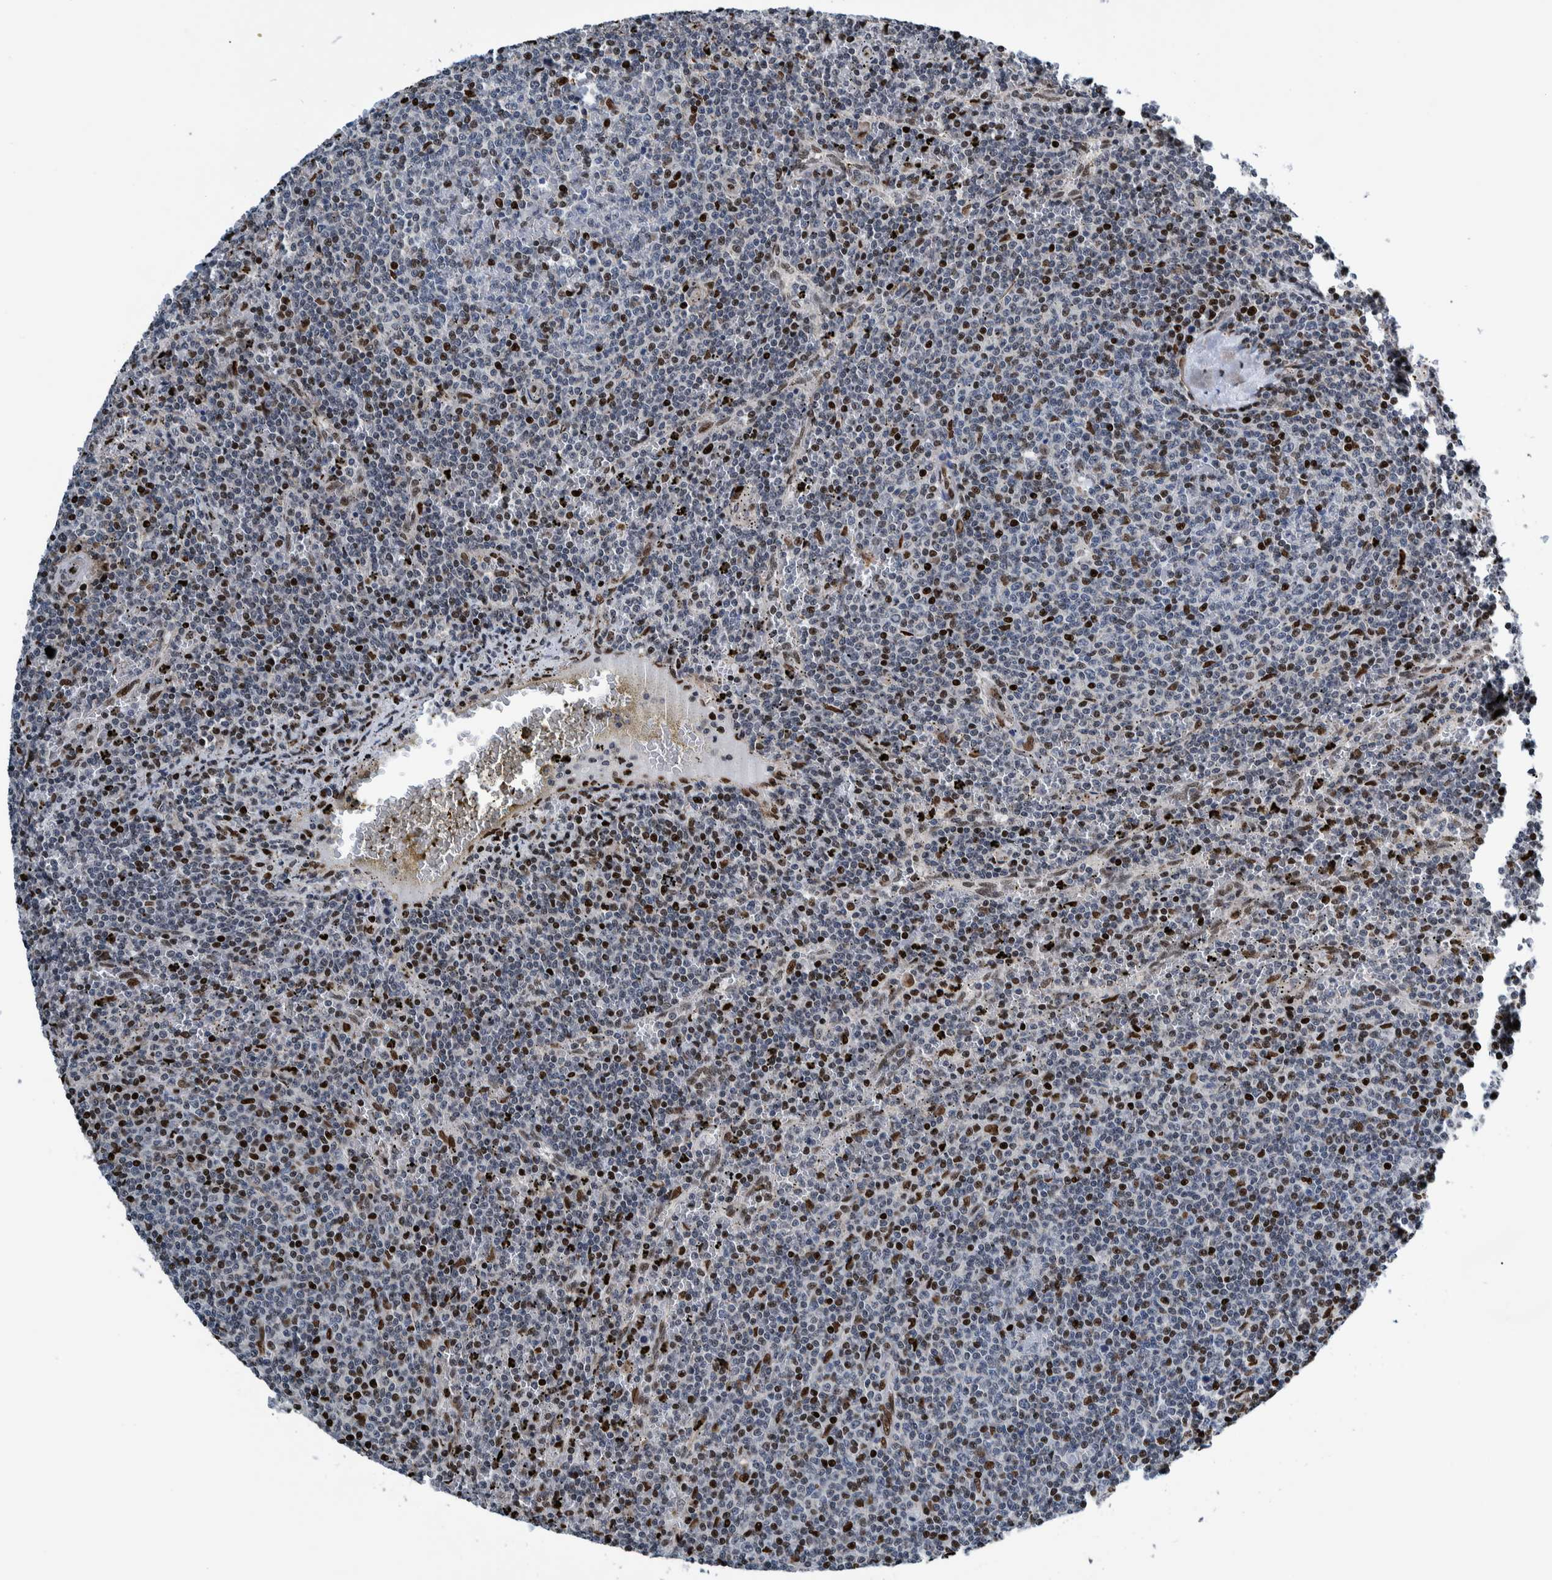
{"staining": {"intensity": "strong", "quantity": "25%-75%", "location": "nuclear"}, "tissue": "lymphoma", "cell_type": "Tumor cells", "image_type": "cancer", "snomed": [{"axis": "morphology", "description": "Malignant lymphoma, non-Hodgkin's type, Low grade"}, {"axis": "topography", "description": "Spleen"}], "caption": "An immunohistochemistry (IHC) micrograph of neoplastic tissue is shown. Protein staining in brown labels strong nuclear positivity in low-grade malignant lymphoma, non-Hodgkin's type within tumor cells.", "gene": "HEATR9", "patient": {"sex": "female", "age": 50}}